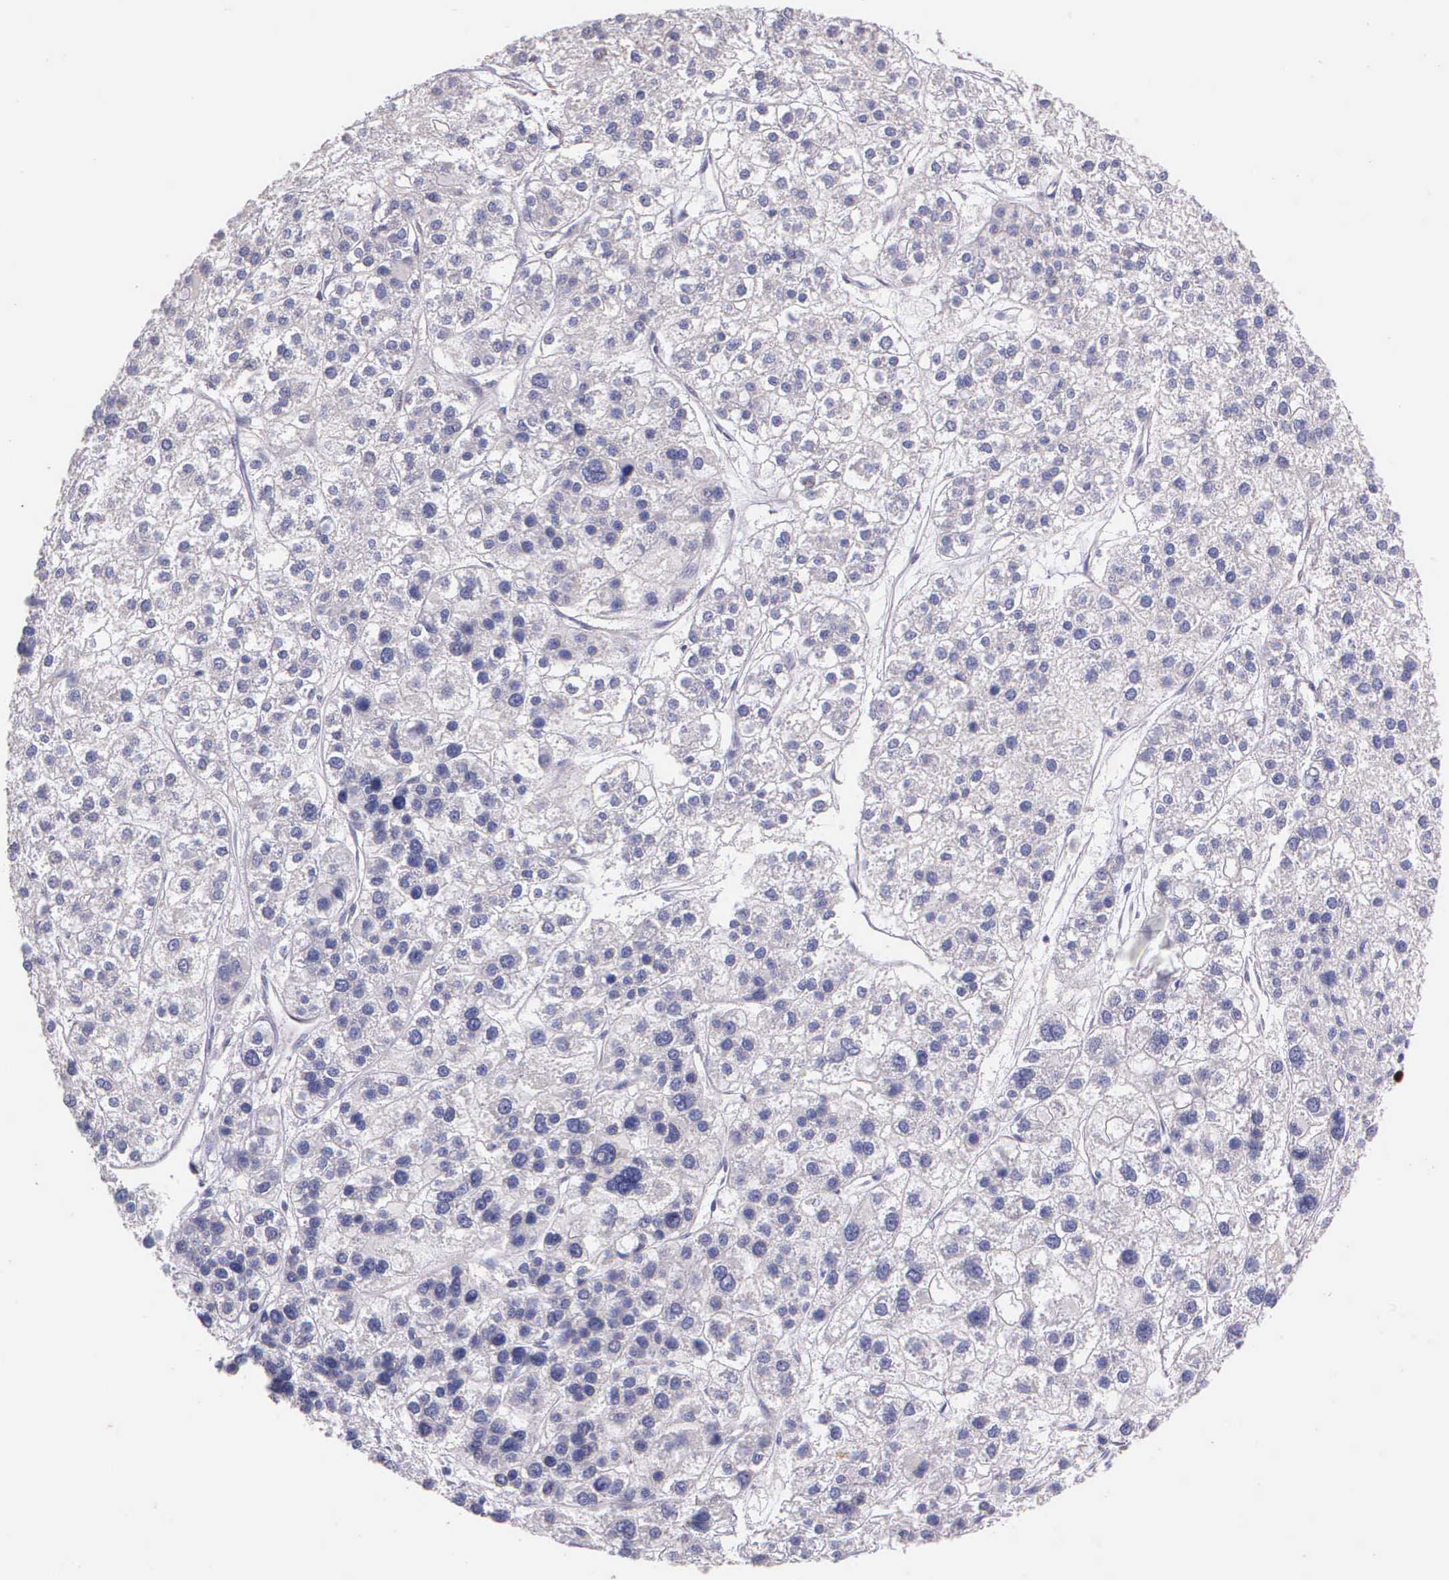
{"staining": {"intensity": "negative", "quantity": "none", "location": "none"}, "tissue": "liver cancer", "cell_type": "Tumor cells", "image_type": "cancer", "snomed": [{"axis": "morphology", "description": "Carcinoma, Hepatocellular, NOS"}, {"axis": "topography", "description": "Liver"}], "caption": "IHC photomicrograph of human liver cancer stained for a protein (brown), which reveals no positivity in tumor cells. The staining is performed using DAB (3,3'-diaminobenzidine) brown chromogen with nuclei counter-stained in using hematoxylin.", "gene": "IGBP1", "patient": {"sex": "female", "age": 85}}